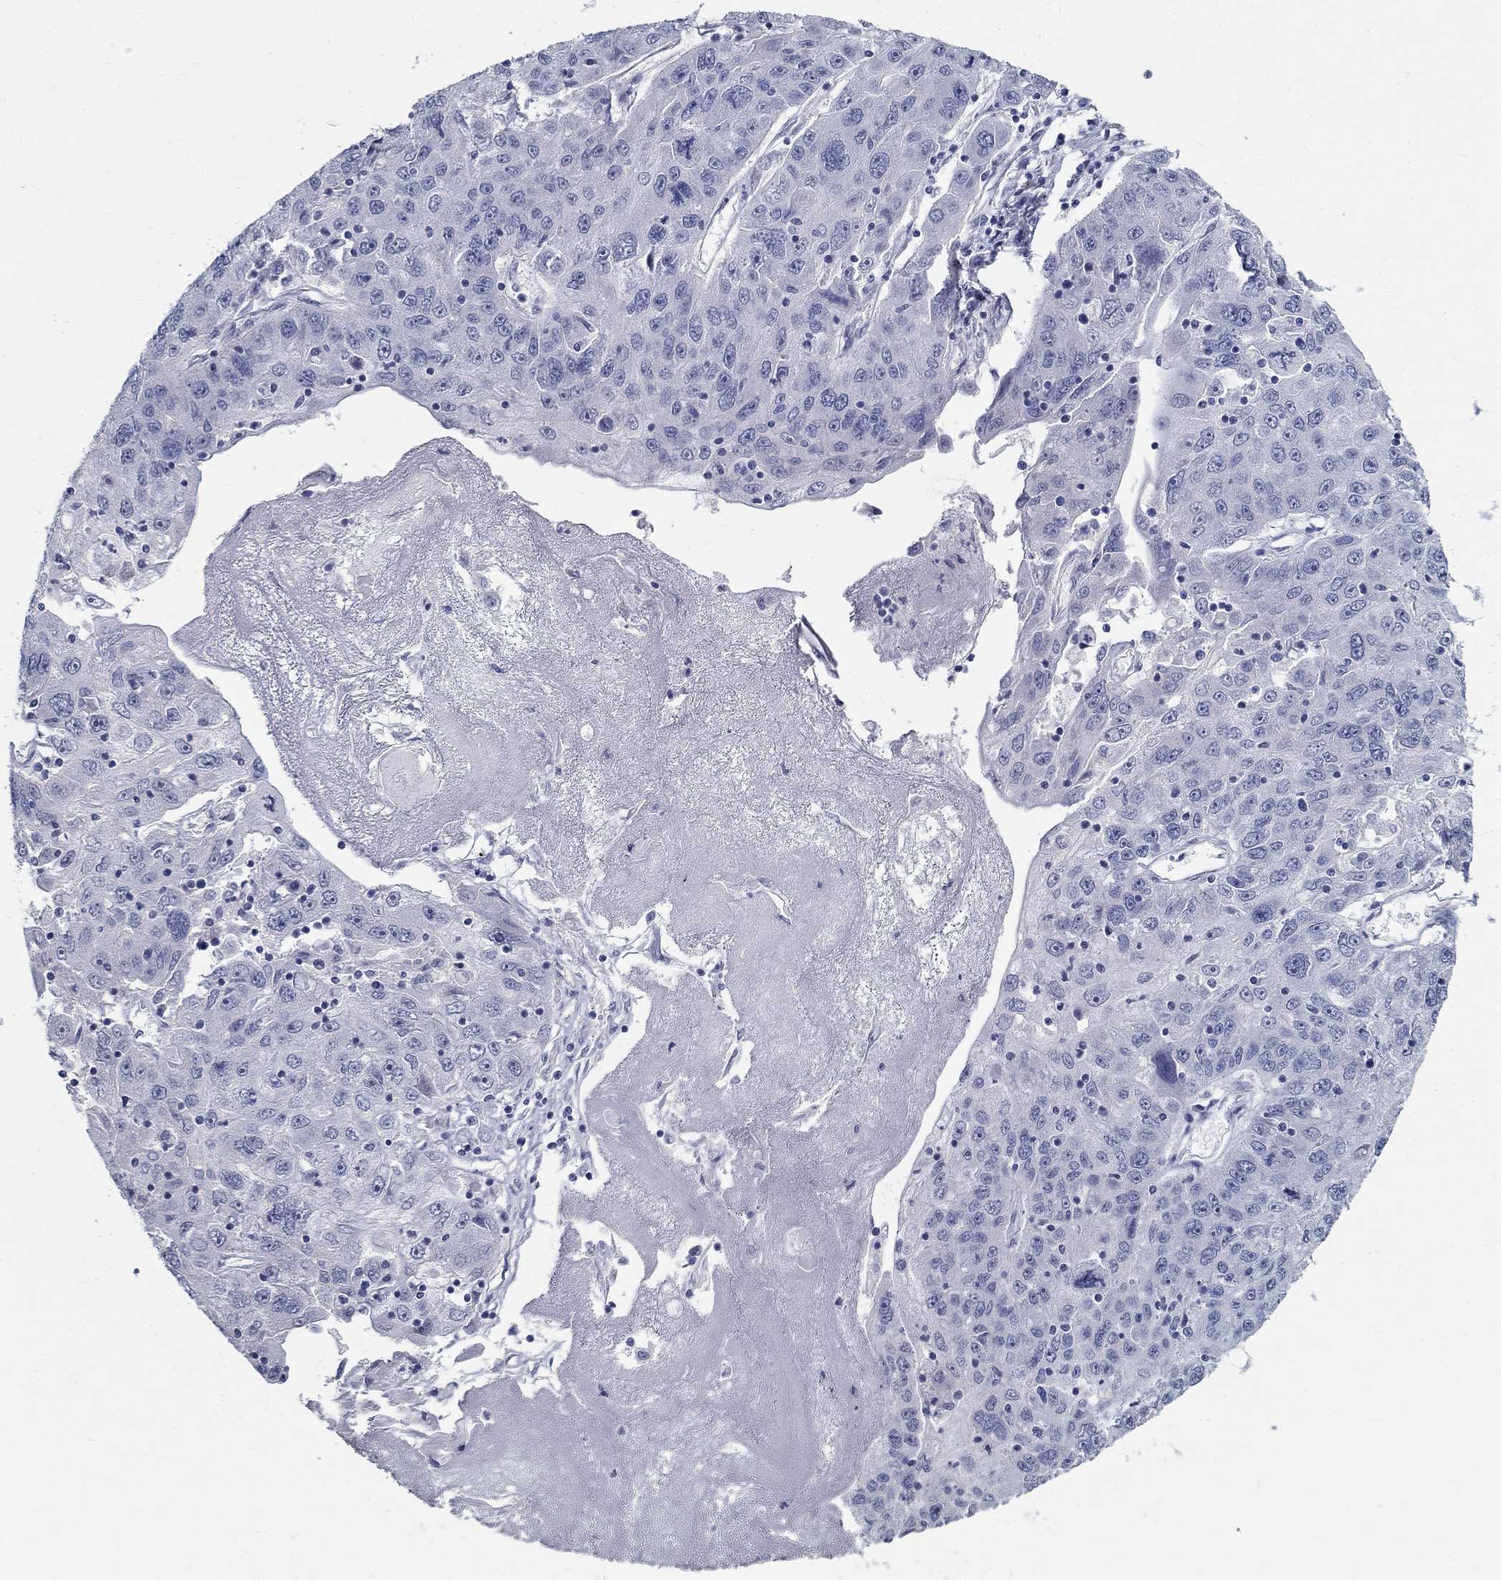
{"staining": {"intensity": "negative", "quantity": "none", "location": "none"}, "tissue": "stomach cancer", "cell_type": "Tumor cells", "image_type": "cancer", "snomed": [{"axis": "morphology", "description": "Adenocarcinoma, NOS"}, {"axis": "topography", "description": "Stomach"}], "caption": "Protein analysis of stomach cancer demonstrates no significant positivity in tumor cells.", "gene": "GUCA1A", "patient": {"sex": "male", "age": 56}}